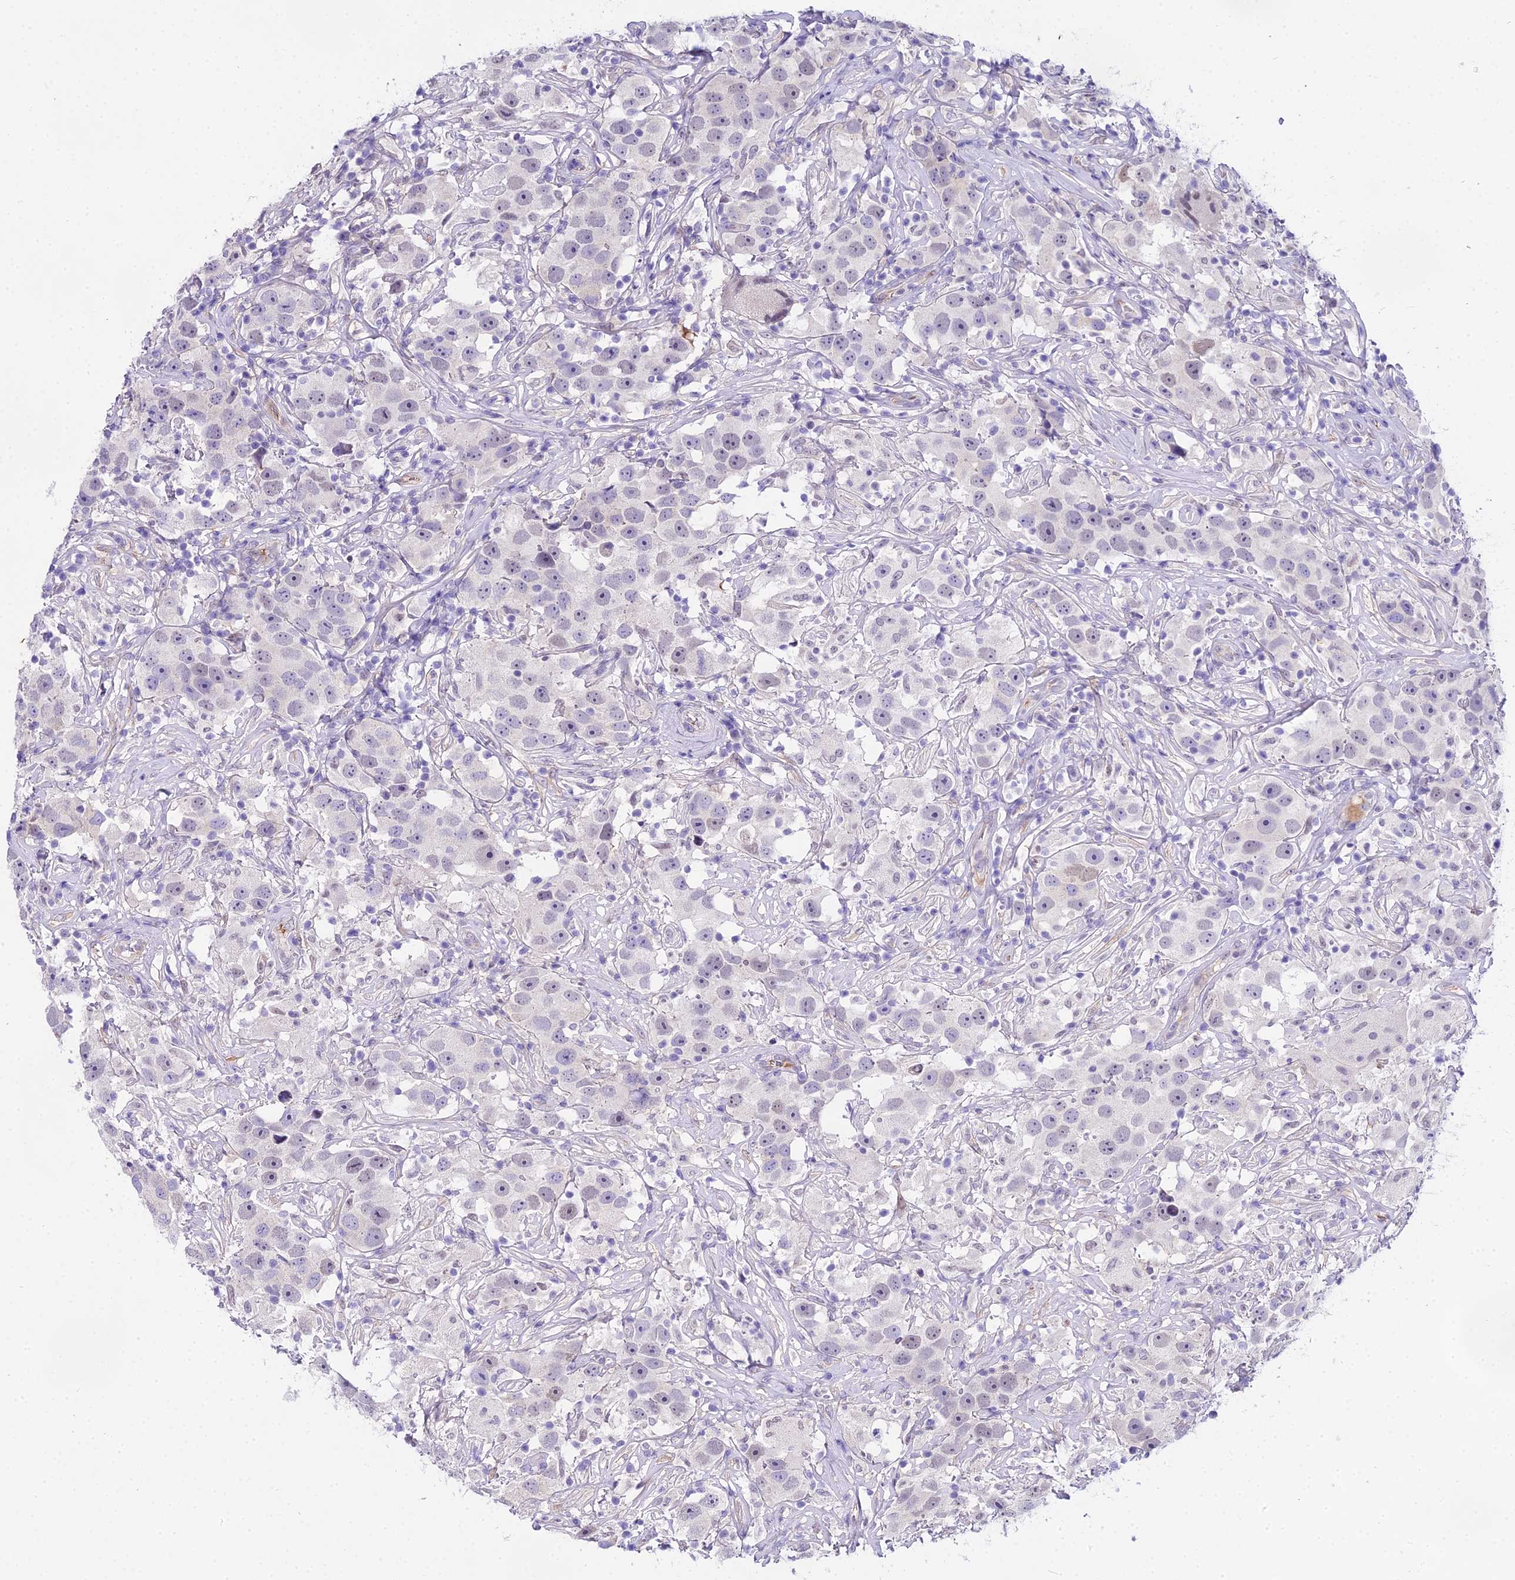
{"staining": {"intensity": "negative", "quantity": "none", "location": "none"}, "tissue": "testis cancer", "cell_type": "Tumor cells", "image_type": "cancer", "snomed": [{"axis": "morphology", "description": "Seminoma, NOS"}, {"axis": "topography", "description": "Testis"}], "caption": "This is an IHC photomicrograph of testis seminoma. There is no positivity in tumor cells.", "gene": "MAT2A", "patient": {"sex": "male", "age": 49}}